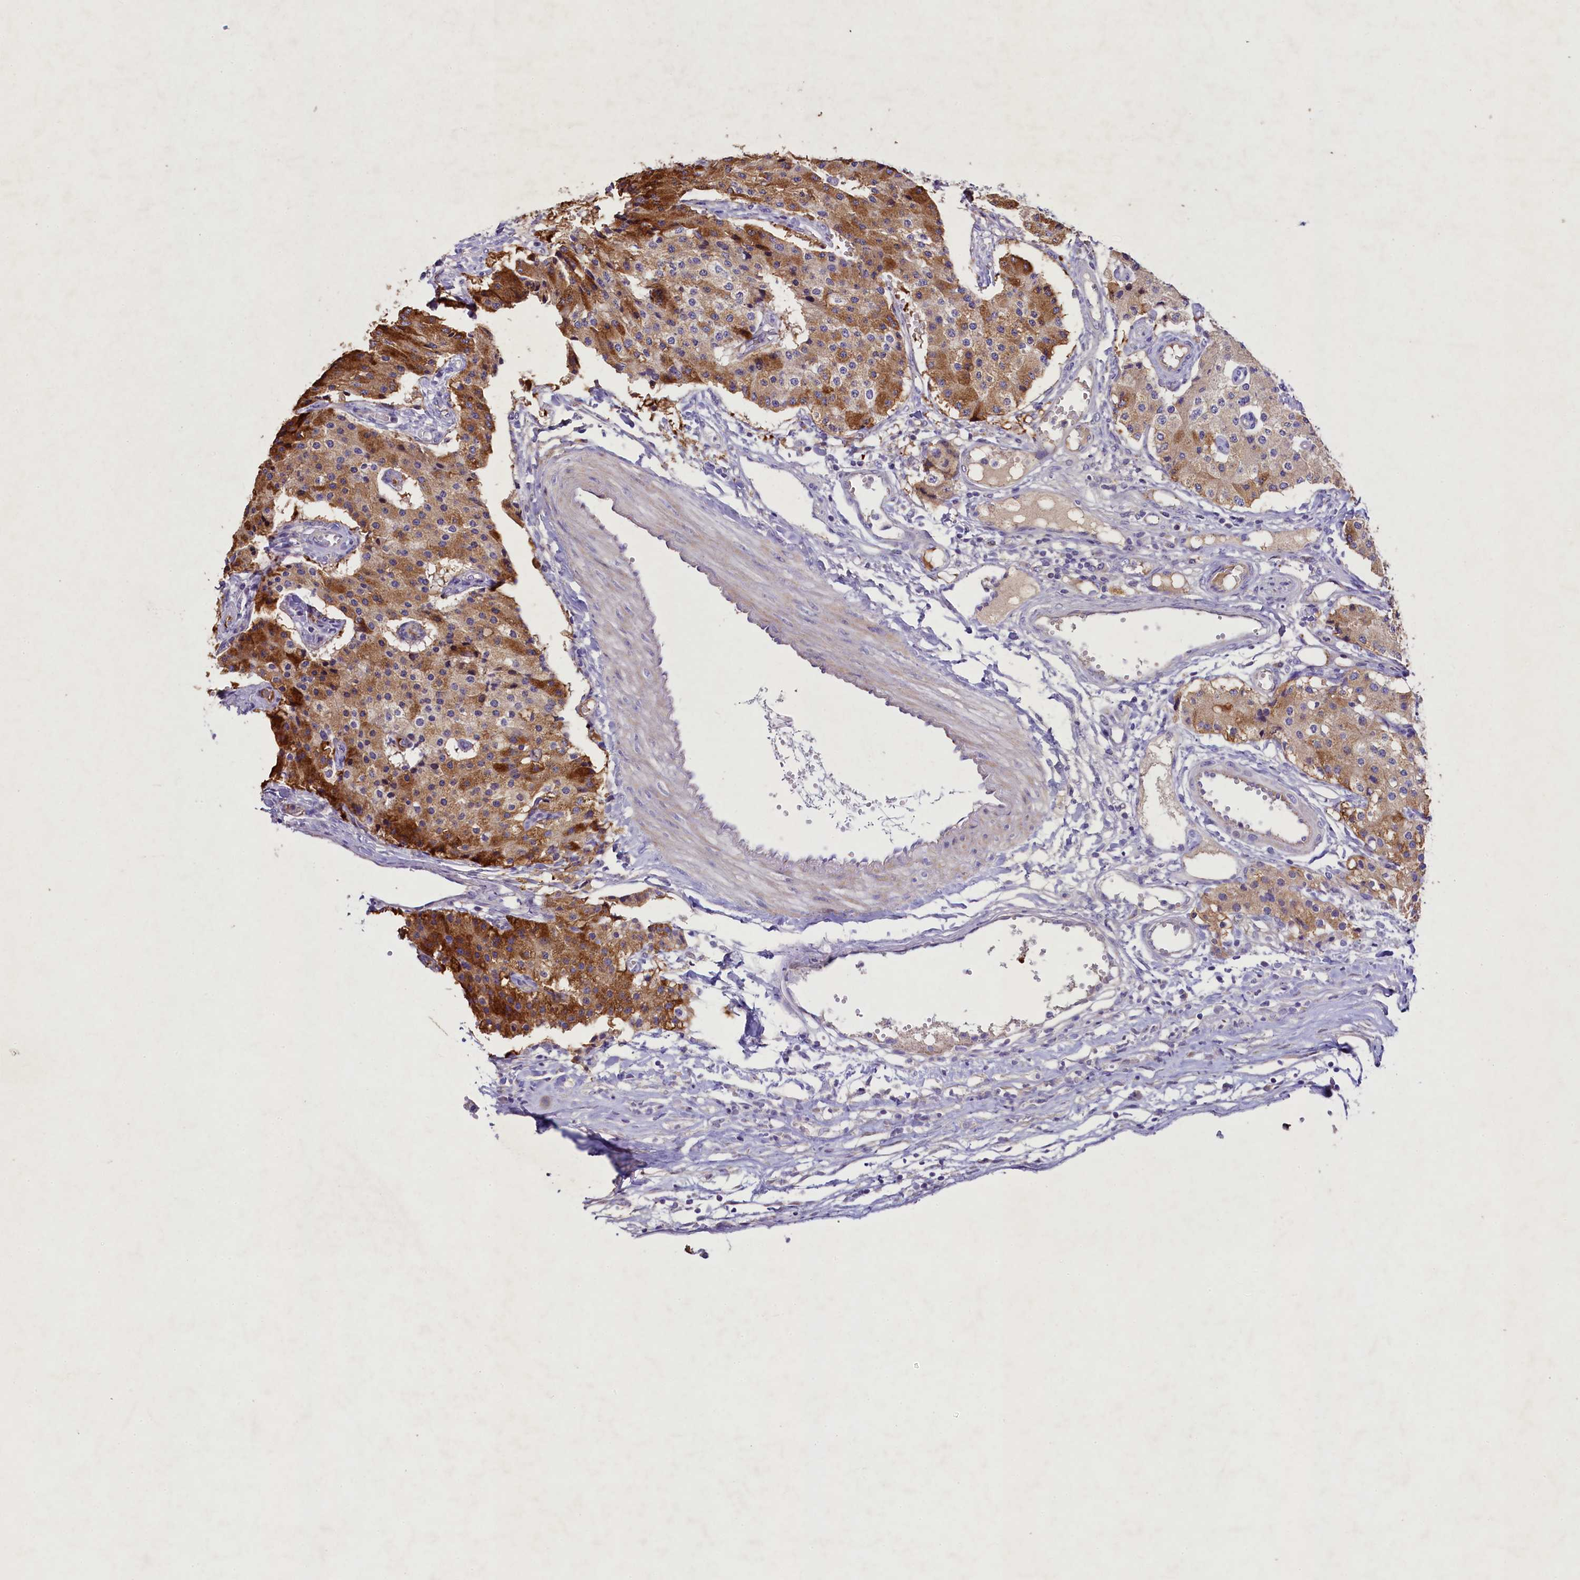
{"staining": {"intensity": "moderate", "quantity": ">75%", "location": "cytoplasmic/membranous"}, "tissue": "carcinoid", "cell_type": "Tumor cells", "image_type": "cancer", "snomed": [{"axis": "morphology", "description": "Carcinoid, malignant, NOS"}, {"axis": "topography", "description": "Colon"}], "caption": "This image displays IHC staining of human carcinoid (malignant), with medium moderate cytoplasmic/membranous expression in approximately >75% of tumor cells.", "gene": "FXYD6", "patient": {"sex": "female", "age": 52}}